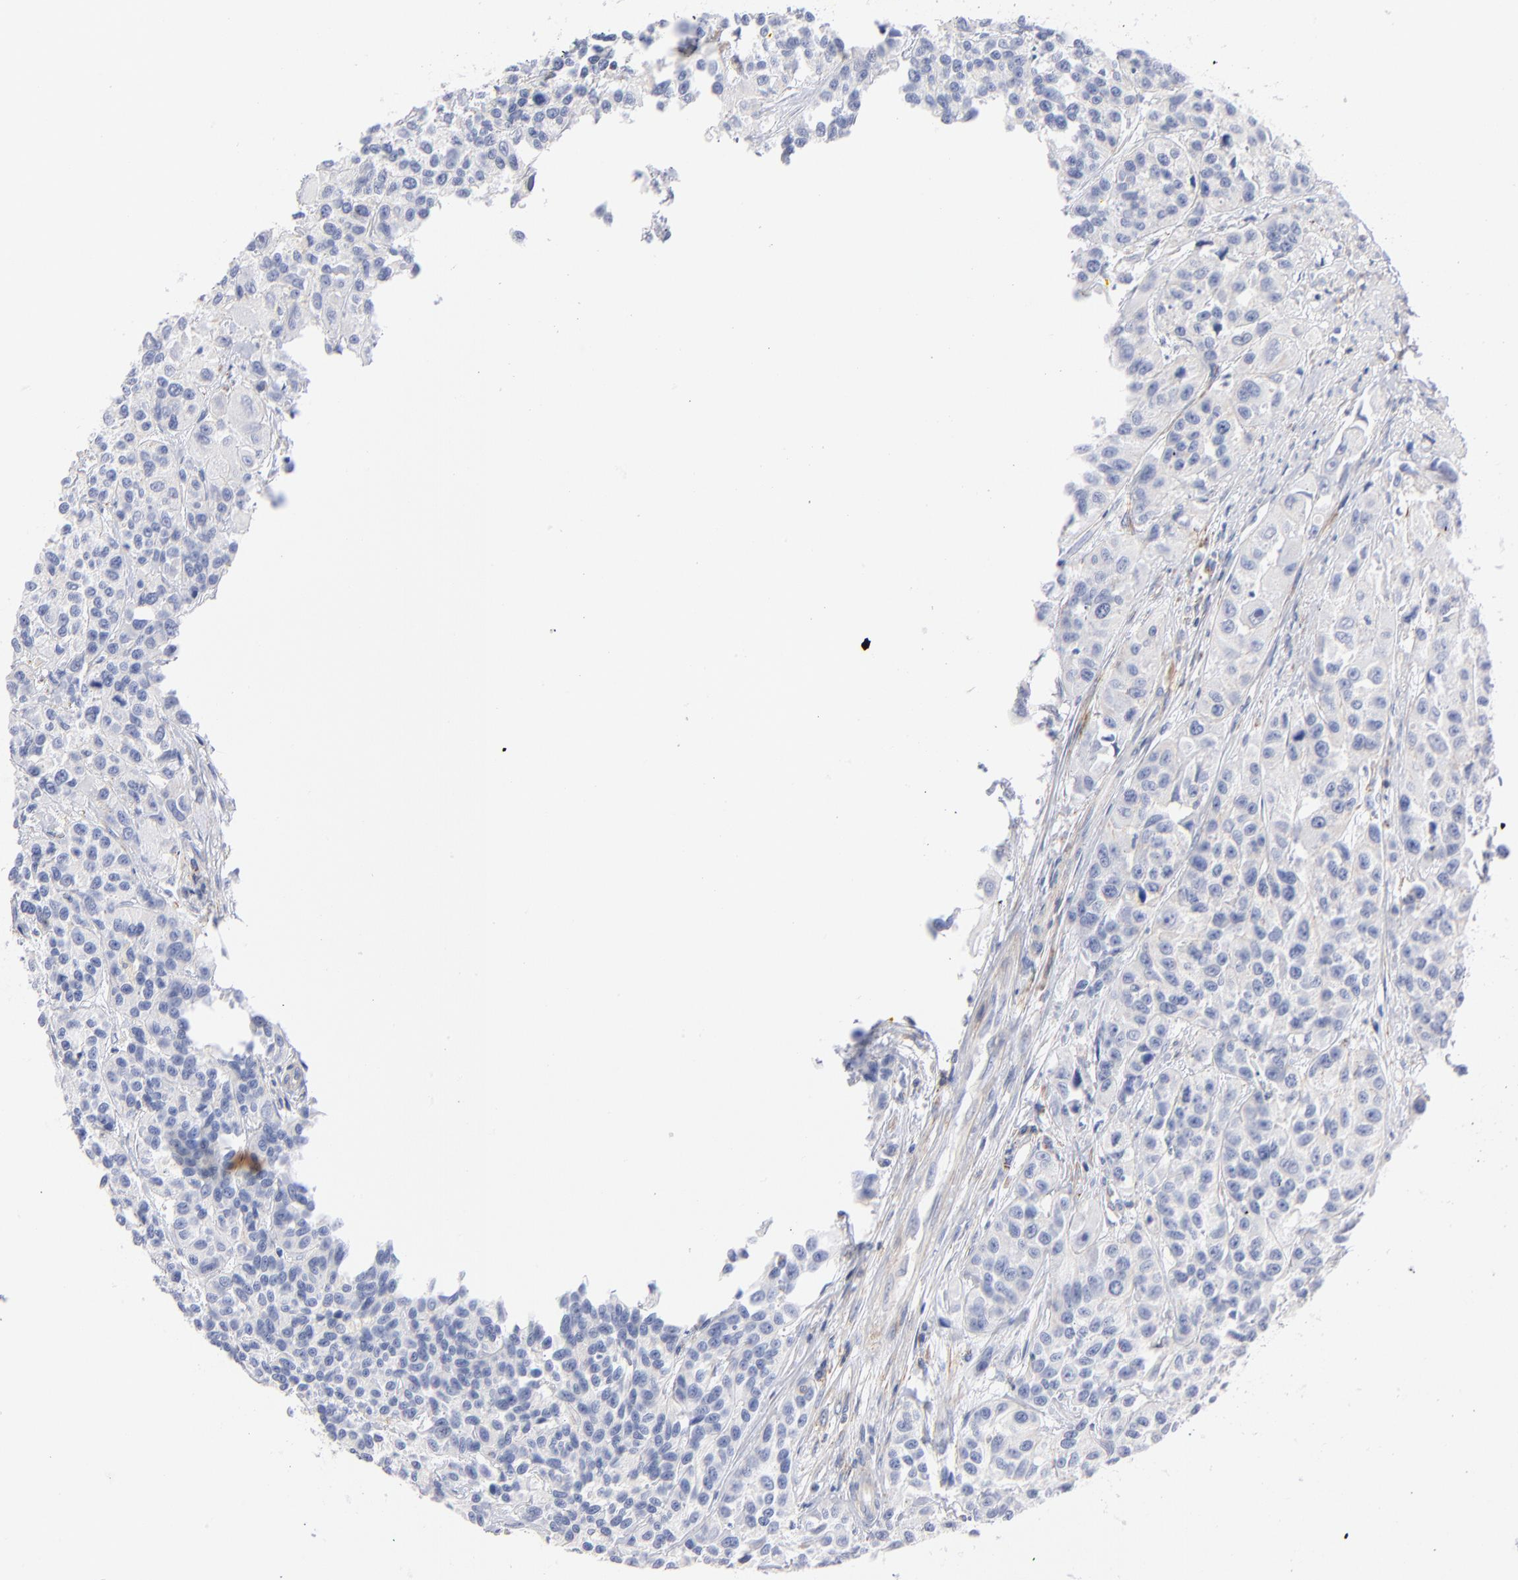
{"staining": {"intensity": "negative", "quantity": "none", "location": "none"}, "tissue": "urothelial cancer", "cell_type": "Tumor cells", "image_type": "cancer", "snomed": [{"axis": "morphology", "description": "Urothelial carcinoma, High grade"}, {"axis": "topography", "description": "Urinary bladder"}], "caption": "Tumor cells show no significant protein positivity in urothelial cancer.", "gene": "SEPTIN6", "patient": {"sex": "female", "age": 81}}